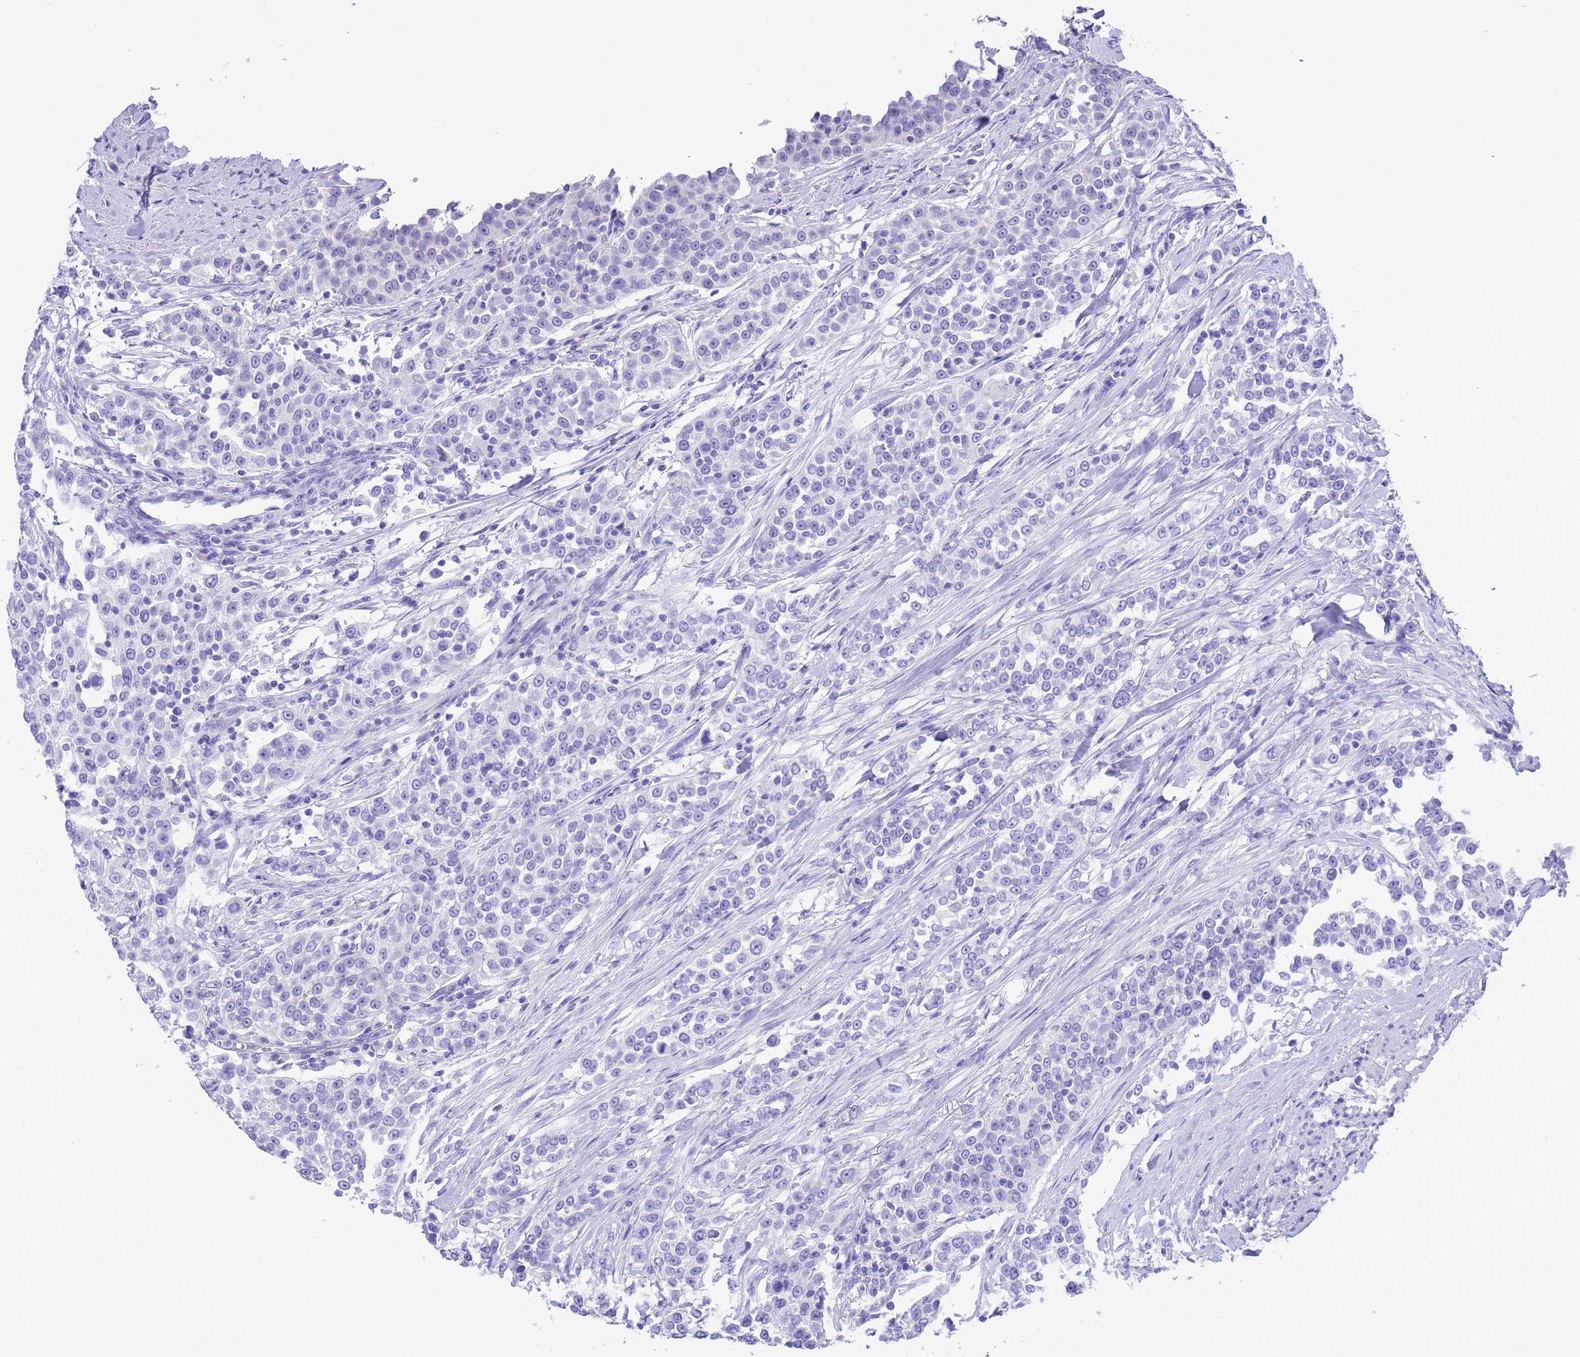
{"staining": {"intensity": "negative", "quantity": "none", "location": "none"}, "tissue": "urothelial cancer", "cell_type": "Tumor cells", "image_type": "cancer", "snomed": [{"axis": "morphology", "description": "Urothelial carcinoma, High grade"}, {"axis": "topography", "description": "Urinary bladder"}], "caption": "An IHC photomicrograph of urothelial cancer is shown. There is no staining in tumor cells of urothelial cancer.", "gene": "GSTM1", "patient": {"sex": "female", "age": 80}}